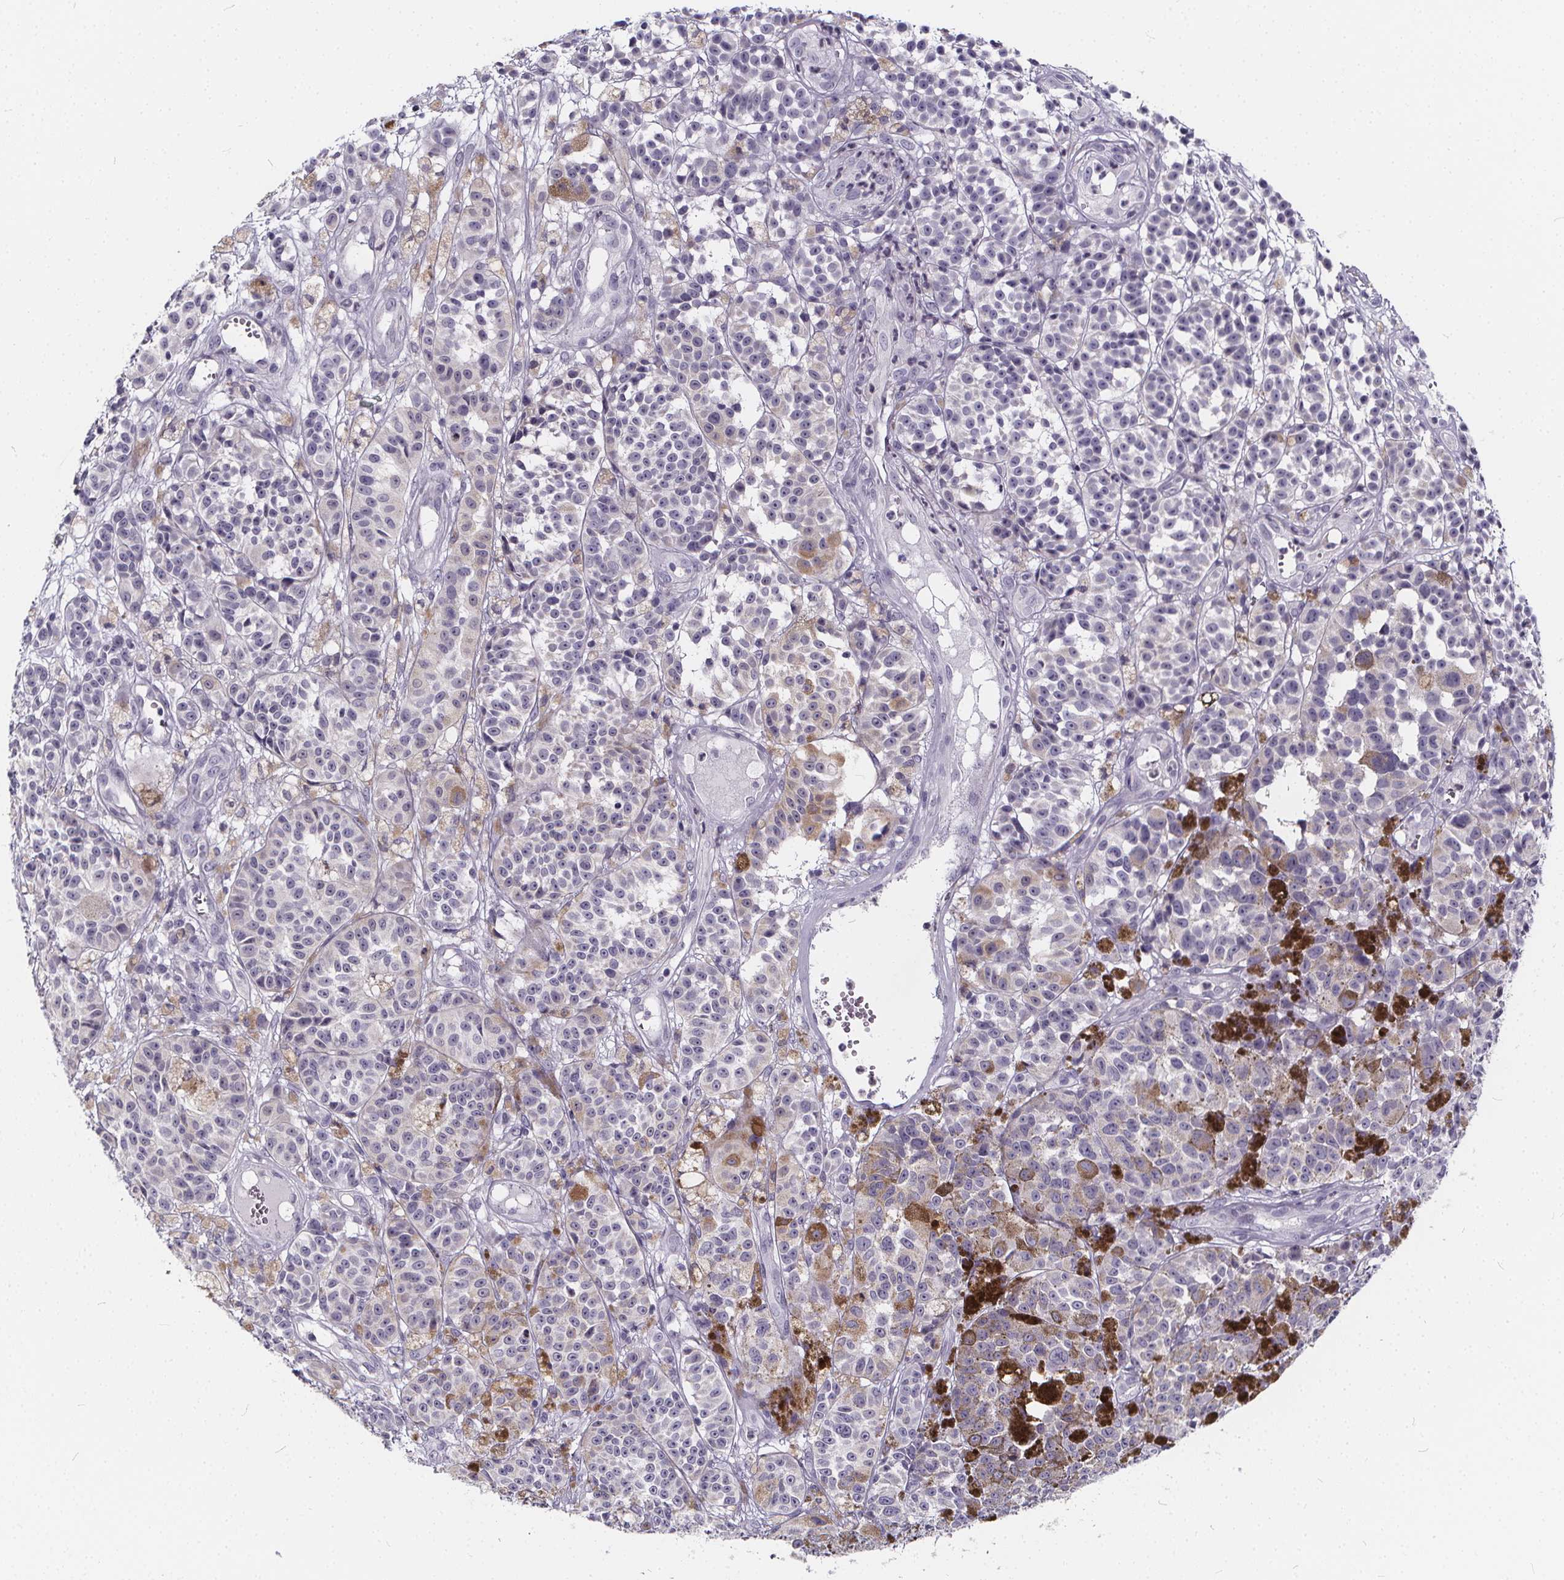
{"staining": {"intensity": "negative", "quantity": "none", "location": "none"}, "tissue": "melanoma", "cell_type": "Tumor cells", "image_type": "cancer", "snomed": [{"axis": "morphology", "description": "Malignant melanoma, NOS"}, {"axis": "topography", "description": "Skin"}], "caption": "Melanoma was stained to show a protein in brown. There is no significant positivity in tumor cells.", "gene": "SPEF2", "patient": {"sex": "female", "age": 58}}